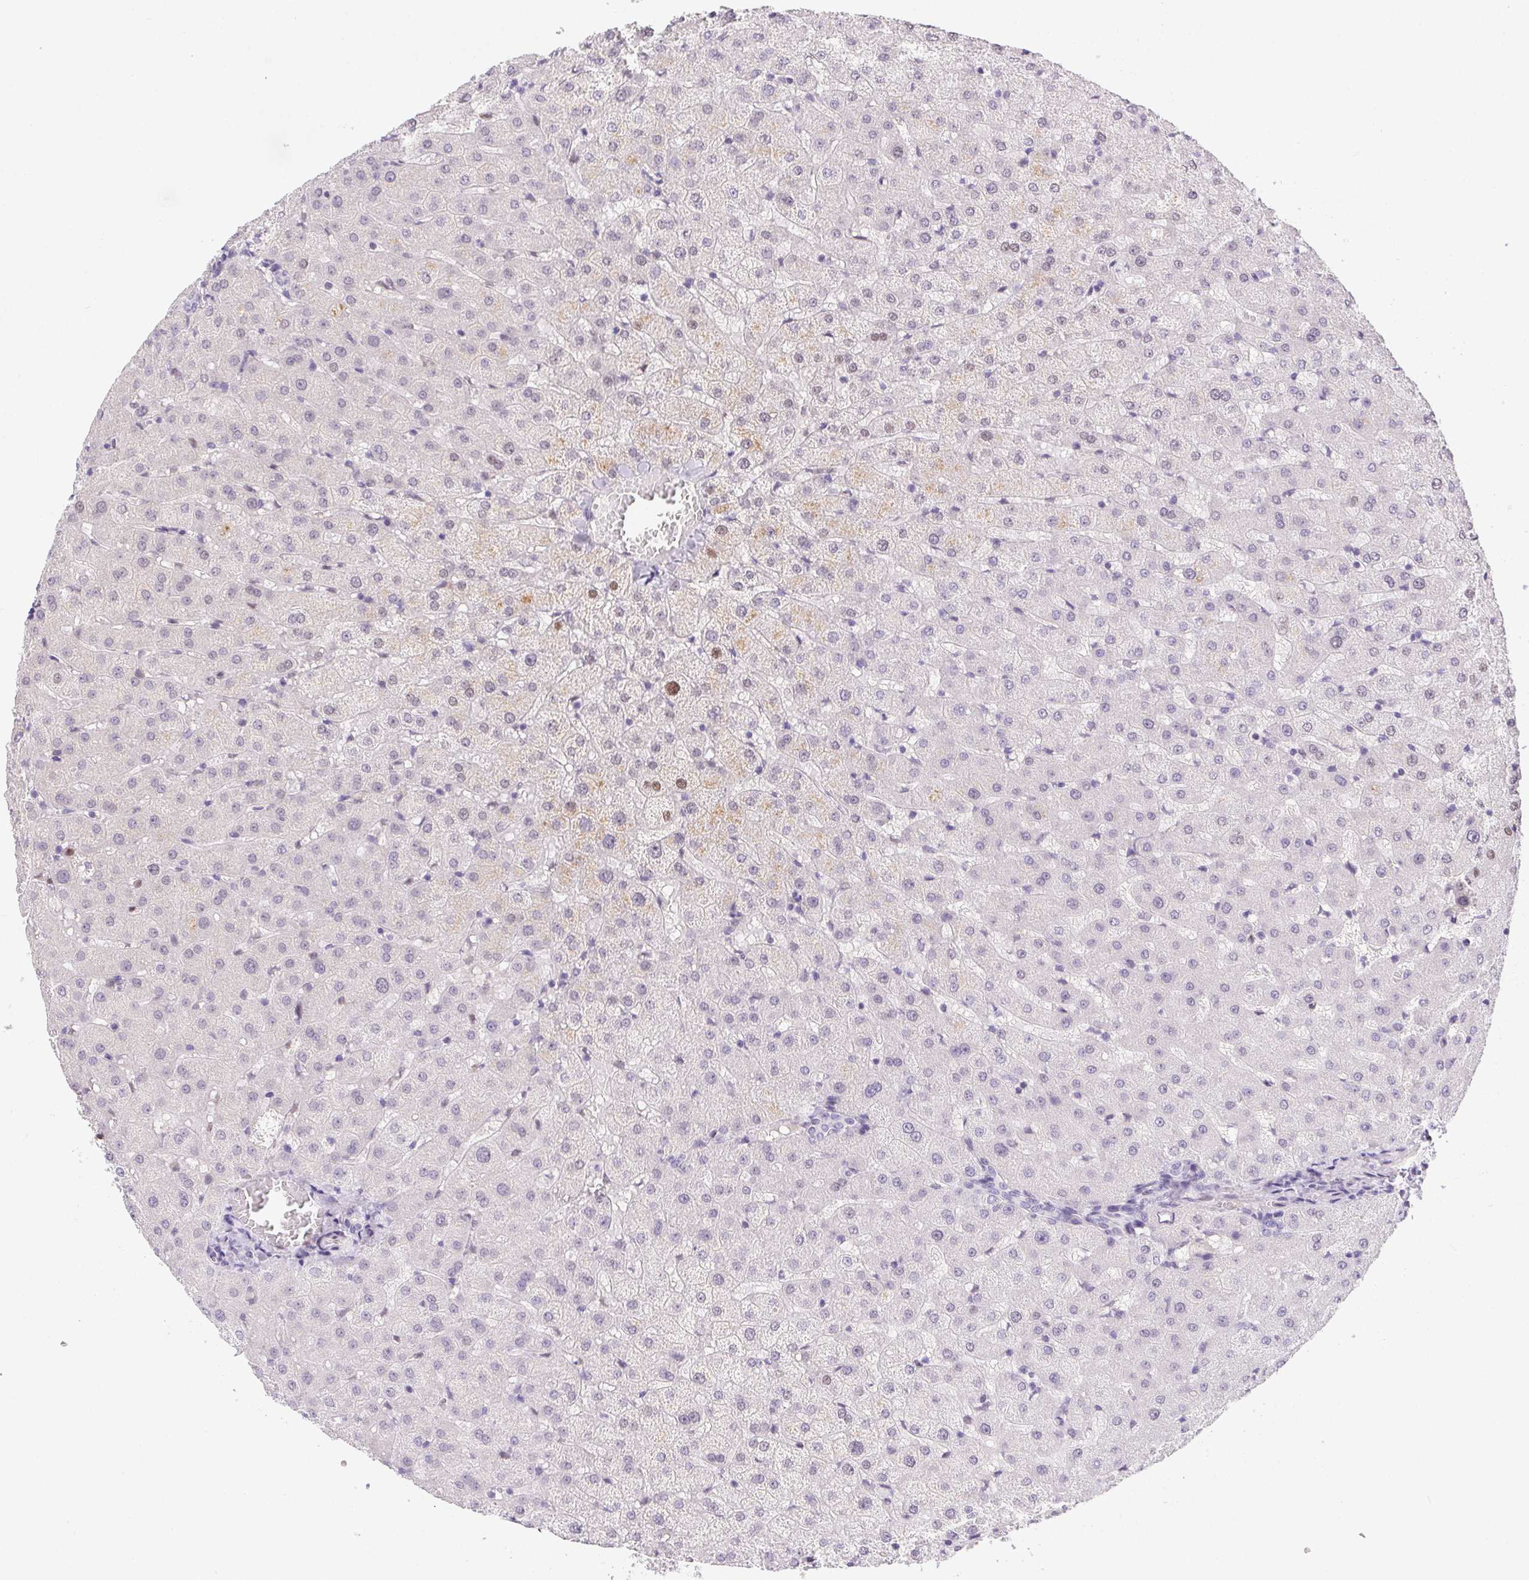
{"staining": {"intensity": "negative", "quantity": "none", "location": "none"}, "tissue": "liver", "cell_type": "Cholangiocytes", "image_type": "normal", "snomed": [{"axis": "morphology", "description": "Normal tissue, NOS"}, {"axis": "topography", "description": "Liver"}], "caption": "Cholangiocytes are negative for brown protein staining in normal liver. Brightfield microscopy of IHC stained with DAB (brown) and hematoxylin (blue), captured at high magnification.", "gene": "SP9", "patient": {"sex": "female", "age": 50}}